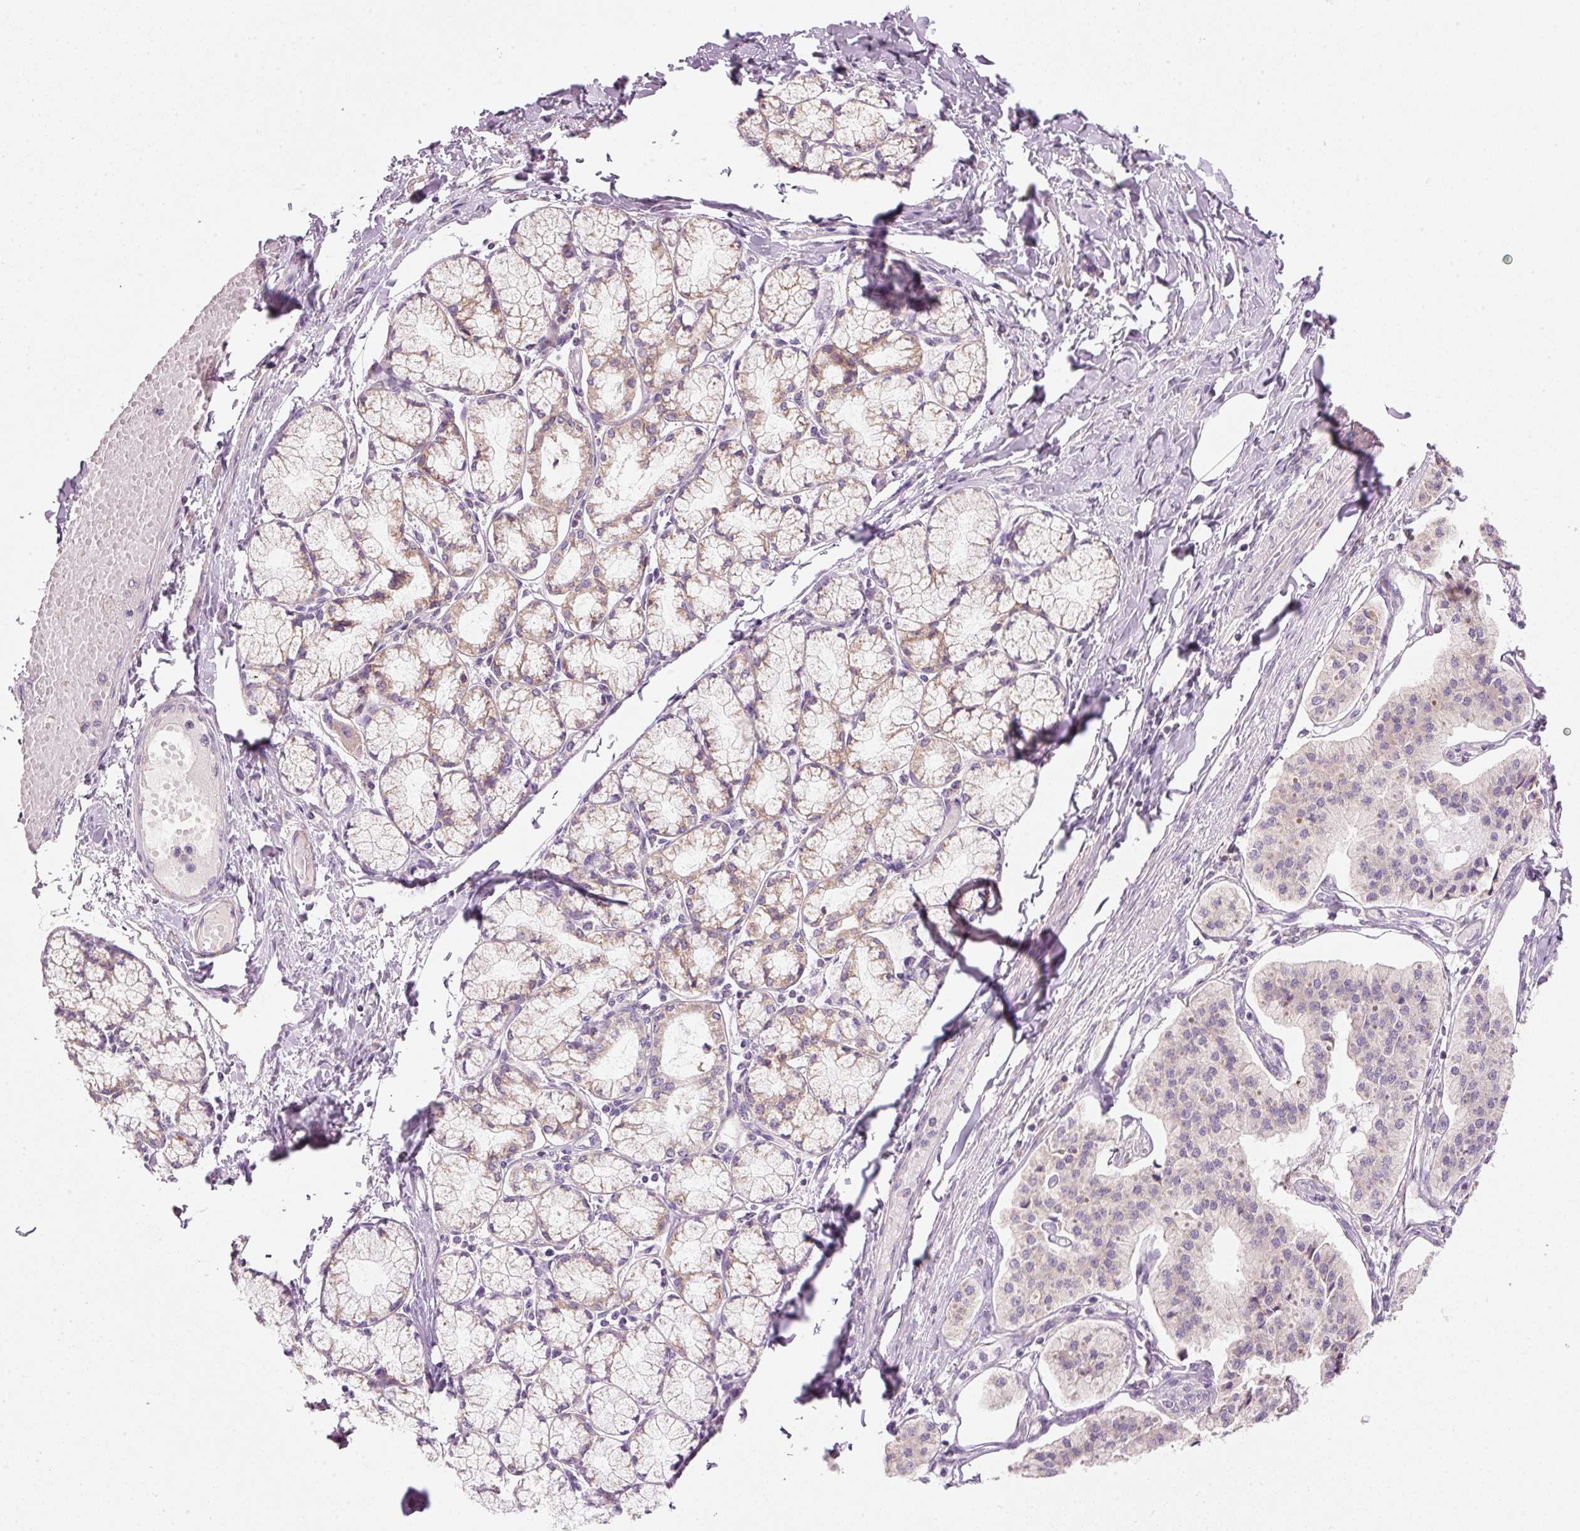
{"staining": {"intensity": "negative", "quantity": "none", "location": "none"}, "tissue": "pancreatic cancer", "cell_type": "Tumor cells", "image_type": "cancer", "snomed": [{"axis": "morphology", "description": "Adenocarcinoma, NOS"}, {"axis": "topography", "description": "Pancreas"}], "caption": "Immunohistochemistry (IHC) photomicrograph of pancreatic cancer stained for a protein (brown), which displays no staining in tumor cells. Brightfield microscopy of IHC stained with DAB (3,3'-diaminobenzidine) (brown) and hematoxylin (blue), captured at high magnification.", "gene": "FAM78B", "patient": {"sex": "female", "age": 50}}